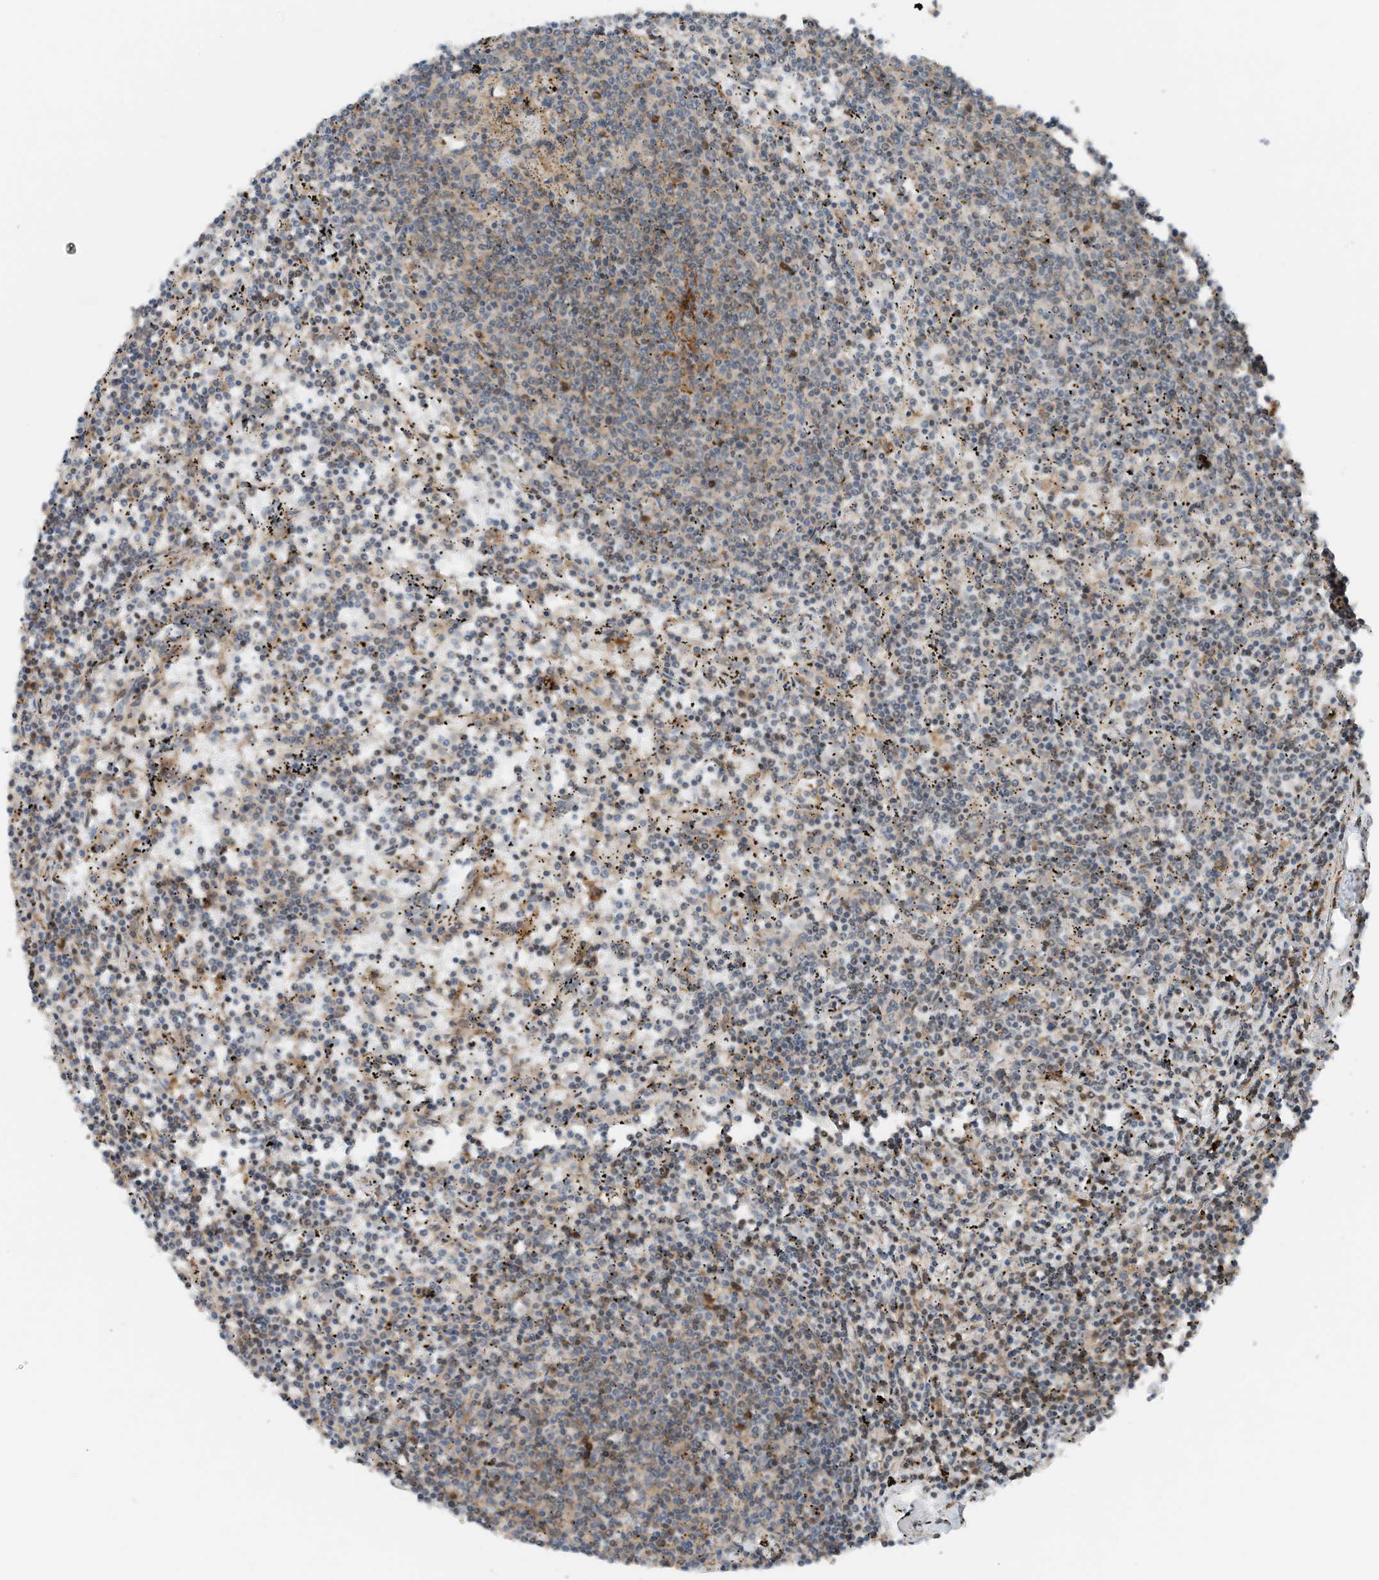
{"staining": {"intensity": "weak", "quantity": "25%-75%", "location": "cytoplasmic/membranous"}, "tissue": "lymphoma", "cell_type": "Tumor cells", "image_type": "cancer", "snomed": [{"axis": "morphology", "description": "Malignant lymphoma, non-Hodgkin's type, Low grade"}, {"axis": "topography", "description": "Spleen"}], "caption": "Low-grade malignant lymphoma, non-Hodgkin's type was stained to show a protein in brown. There is low levels of weak cytoplasmic/membranous staining in about 25%-75% of tumor cells.", "gene": "RMND1", "patient": {"sex": "female", "age": 50}}